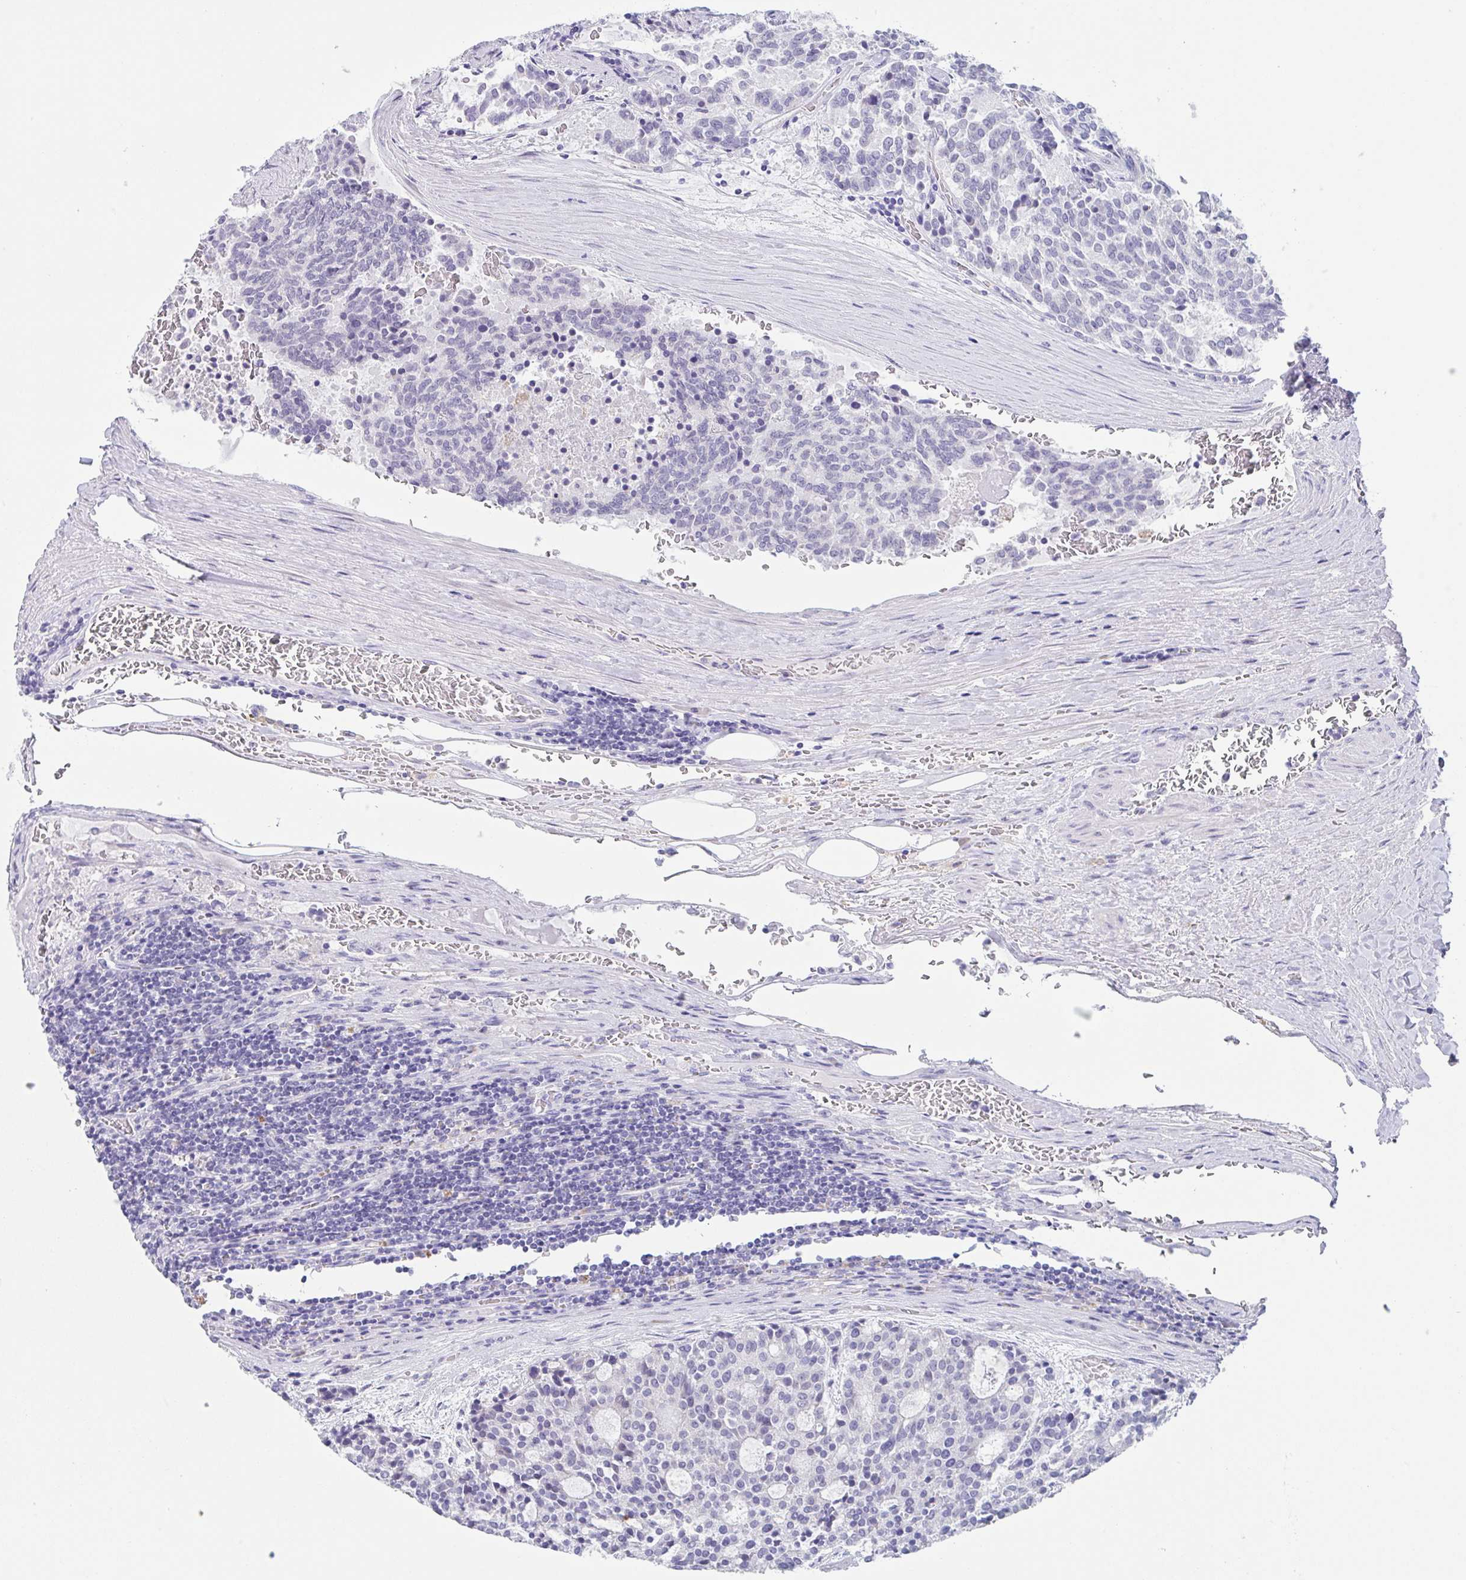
{"staining": {"intensity": "negative", "quantity": "none", "location": "none"}, "tissue": "carcinoid", "cell_type": "Tumor cells", "image_type": "cancer", "snomed": [{"axis": "morphology", "description": "Carcinoid, malignant, NOS"}, {"axis": "topography", "description": "Pancreas"}], "caption": "There is no significant positivity in tumor cells of carcinoid (malignant).", "gene": "NOXRED1", "patient": {"sex": "female", "age": 54}}